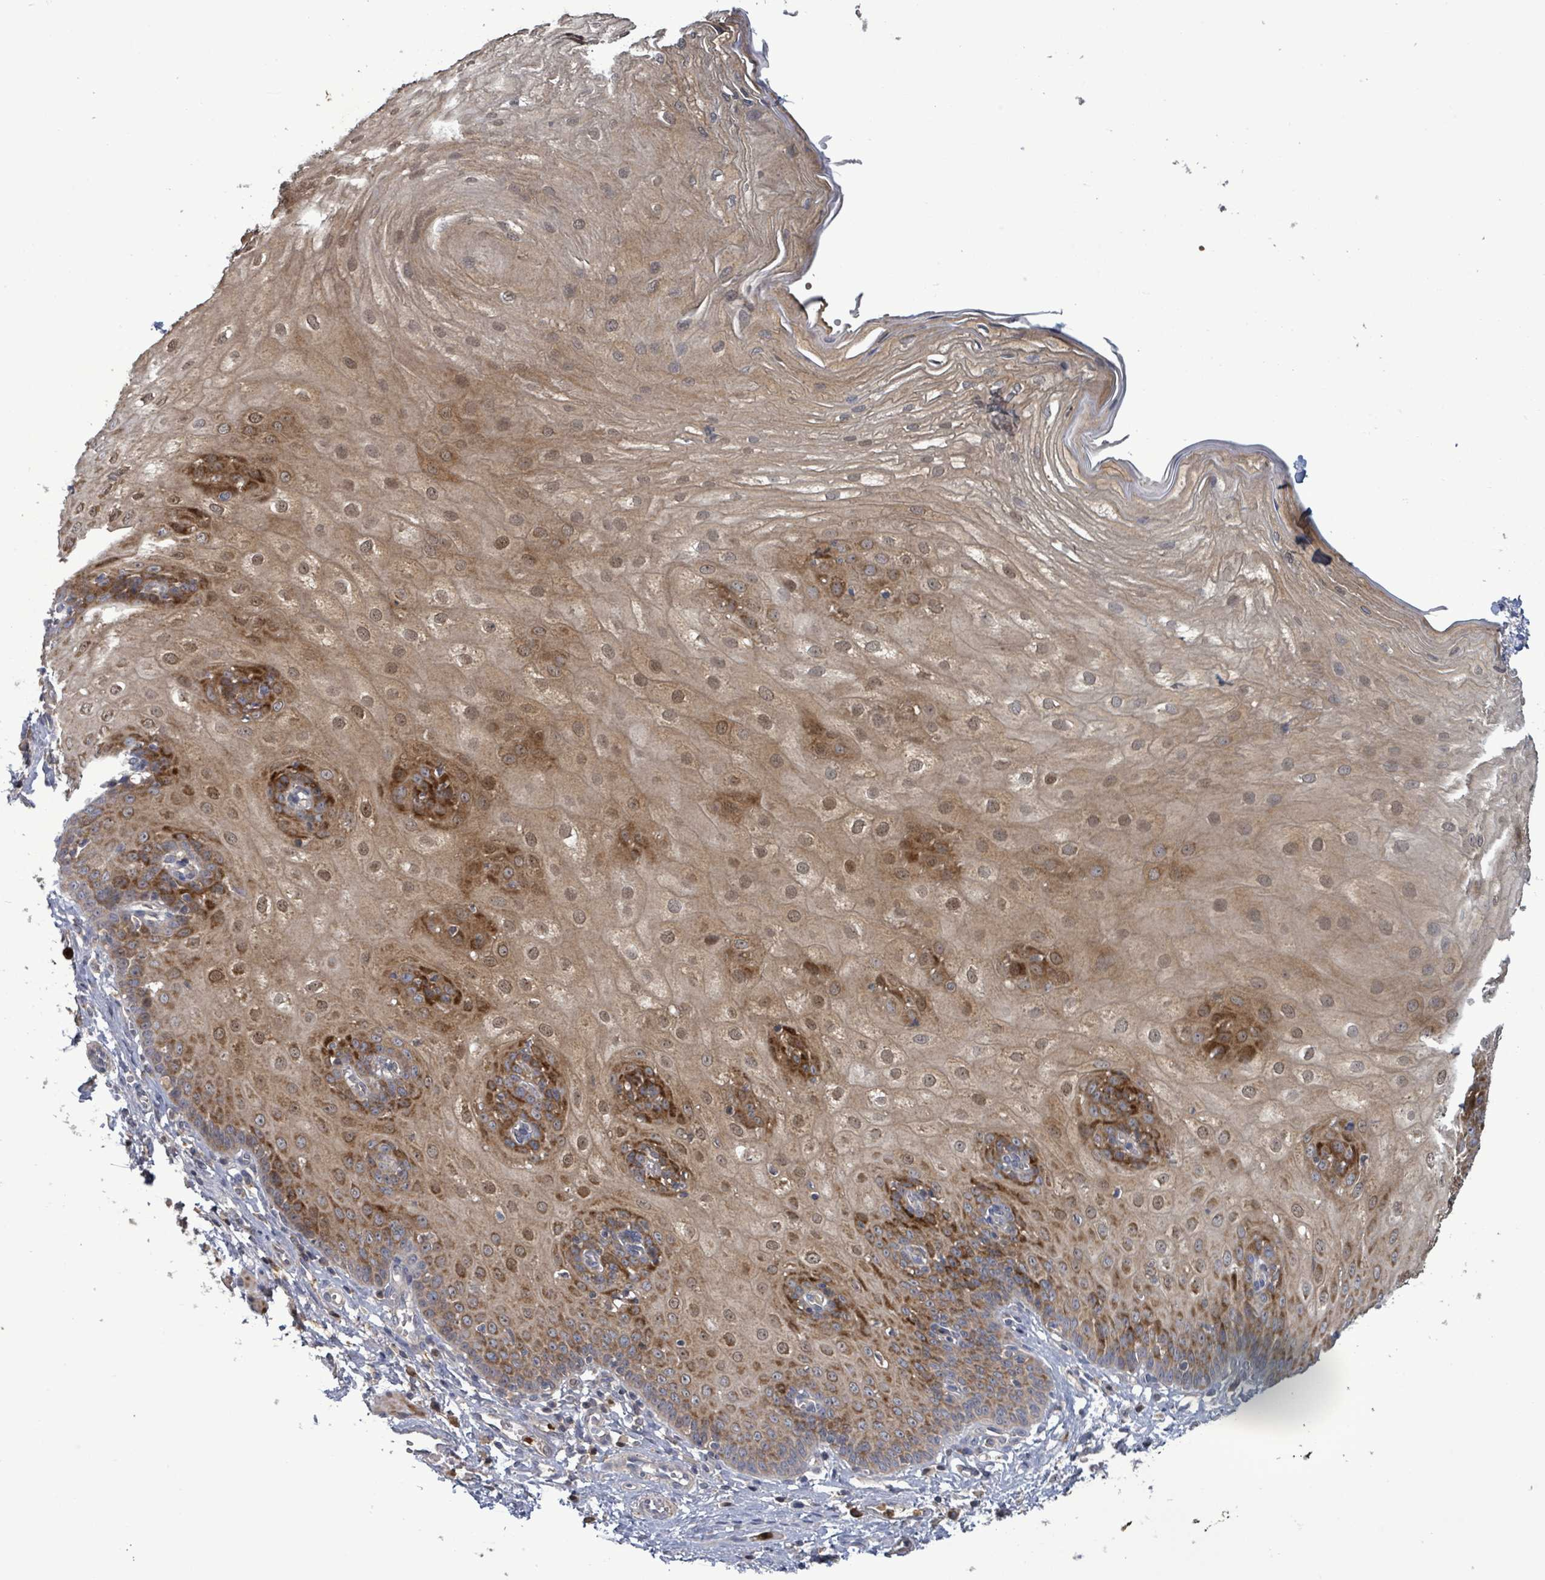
{"staining": {"intensity": "moderate", "quantity": ">75%", "location": "cytoplasmic/membranous,nuclear"}, "tissue": "esophagus", "cell_type": "Squamous epithelial cells", "image_type": "normal", "snomed": [{"axis": "morphology", "description": "Normal tissue, NOS"}, {"axis": "topography", "description": "Esophagus"}], "caption": "Moderate cytoplasmic/membranous,nuclear protein positivity is identified in approximately >75% of squamous epithelial cells in esophagus. (brown staining indicates protein expression, while blue staining denotes nuclei).", "gene": "SERPINE3", "patient": {"sex": "male", "age": 69}}